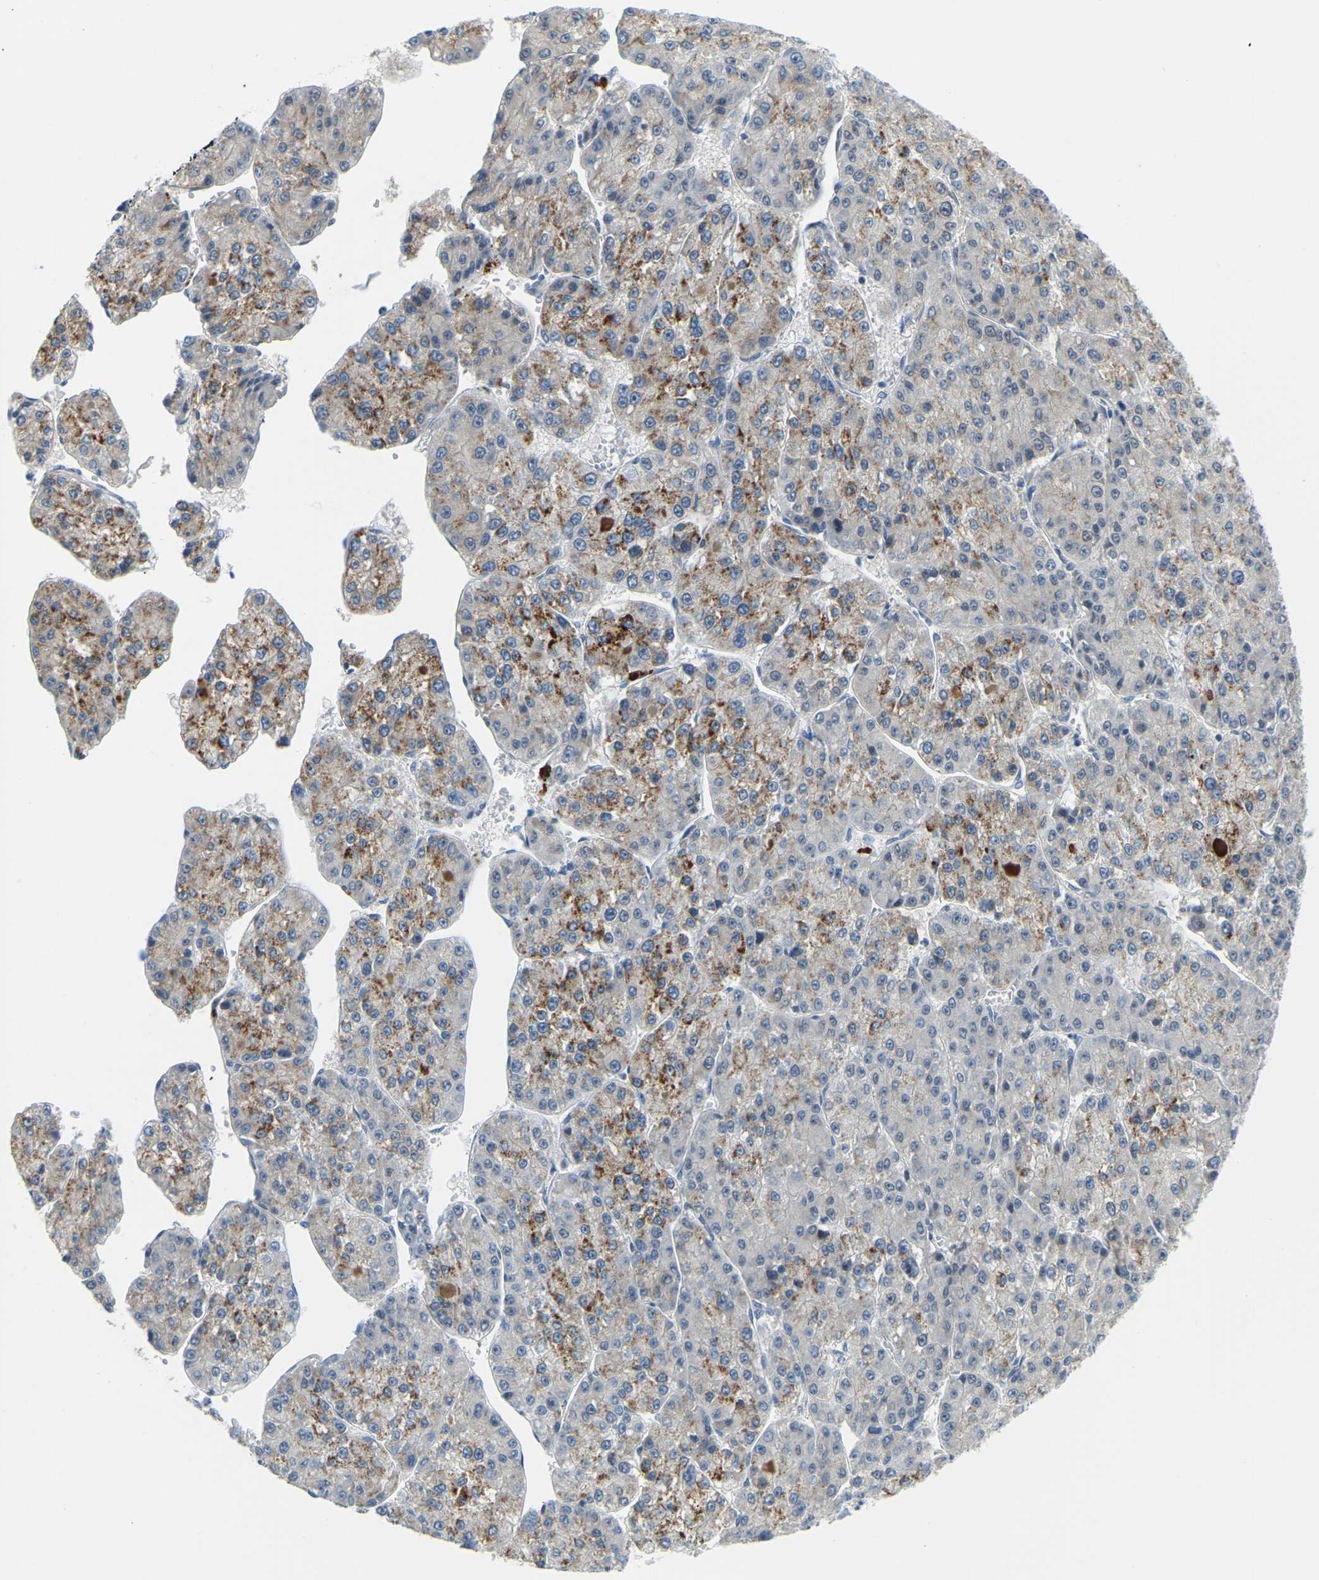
{"staining": {"intensity": "moderate", "quantity": "25%-75%", "location": "cytoplasmic/membranous"}, "tissue": "liver cancer", "cell_type": "Tumor cells", "image_type": "cancer", "snomed": [{"axis": "morphology", "description": "Carcinoma, Hepatocellular, NOS"}, {"axis": "topography", "description": "Liver"}], "caption": "Liver cancer tissue exhibits moderate cytoplasmic/membranous expression in approximately 25%-75% of tumor cells", "gene": "NME8", "patient": {"sex": "female", "age": 73}}